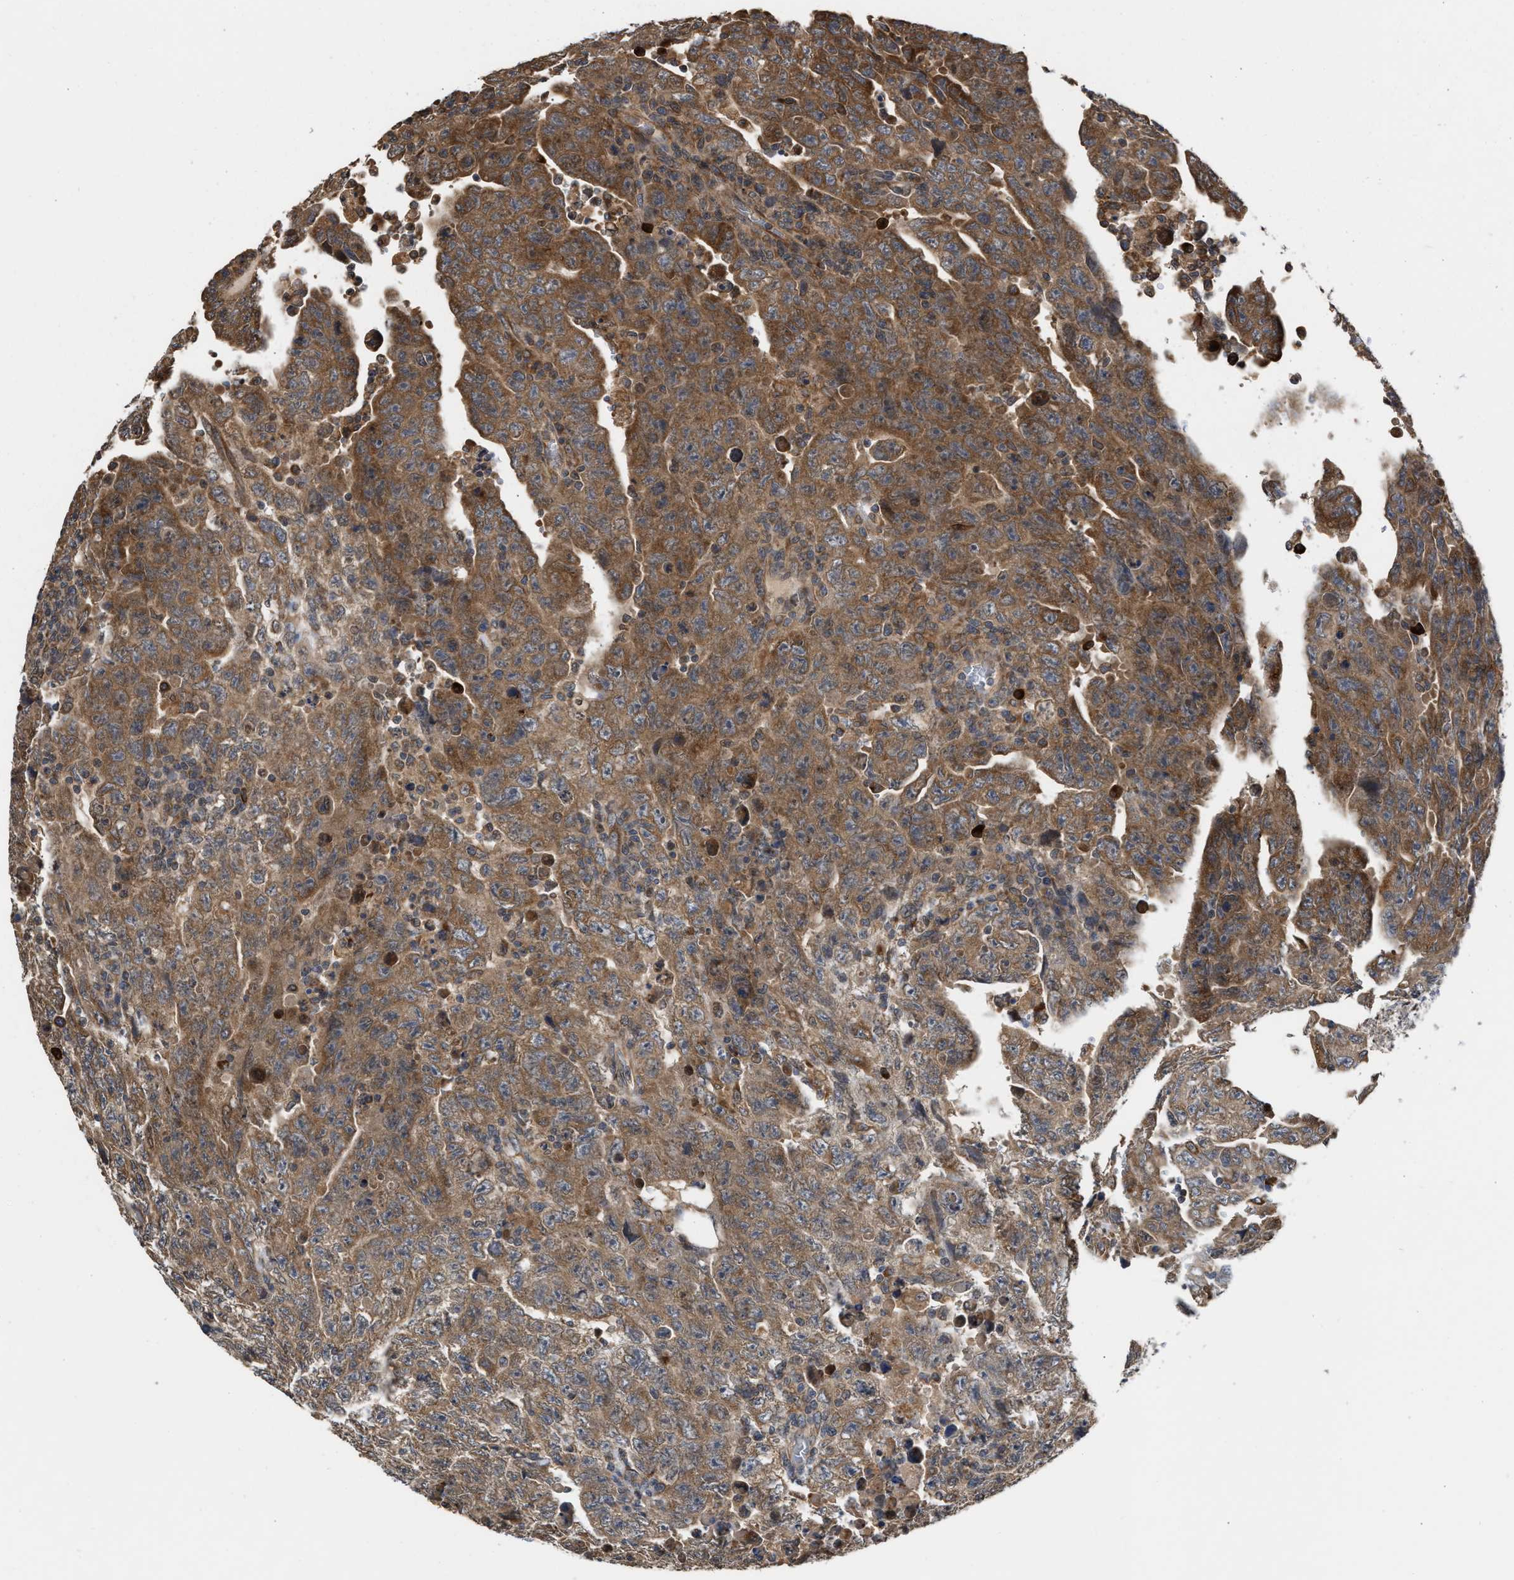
{"staining": {"intensity": "moderate", "quantity": ">75%", "location": "cytoplasmic/membranous"}, "tissue": "testis cancer", "cell_type": "Tumor cells", "image_type": "cancer", "snomed": [{"axis": "morphology", "description": "Carcinoma, Embryonal, NOS"}, {"axis": "topography", "description": "Testis"}], "caption": "Human testis cancer stained with a protein marker shows moderate staining in tumor cells.", "gene": "SAR1A", "patient": {"sex": "male", "age": 28}}